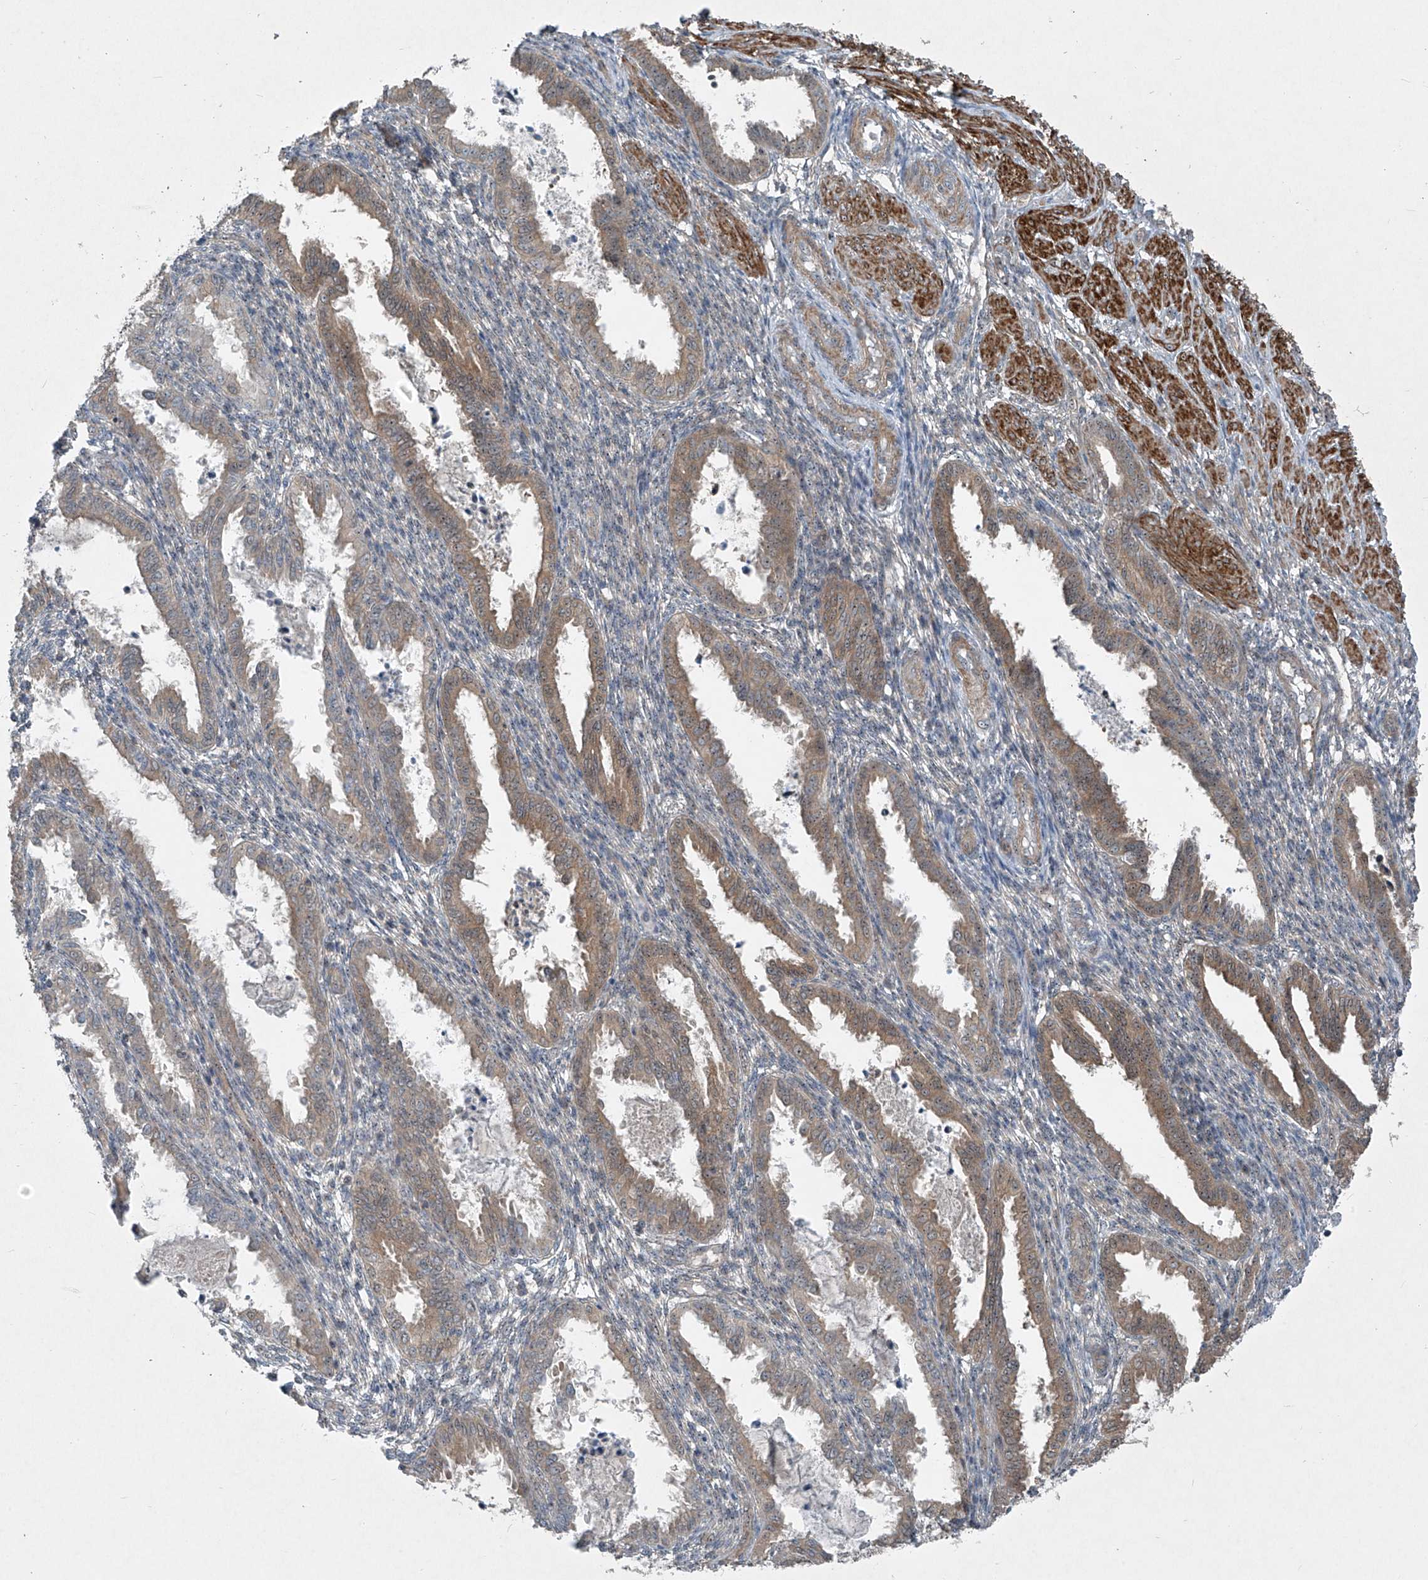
{"staining": {"intensity": "negative", "quantity": "none", "location": "none"}, "tissue": "endometrium", "cell_type": "Cells in endometrial stroma", "image_type": "normal", "snomed": [{"axis": "morphology", "description": "Normal tissue, NOS"}, {"axis": "topography", "description": "Endometrium"}], "caption": "IHC of normal endometrium exhibits no expression in cells in endometrial stroma.", "gene": "PPCS", "patient": {"sex": "female", "age": 33}}